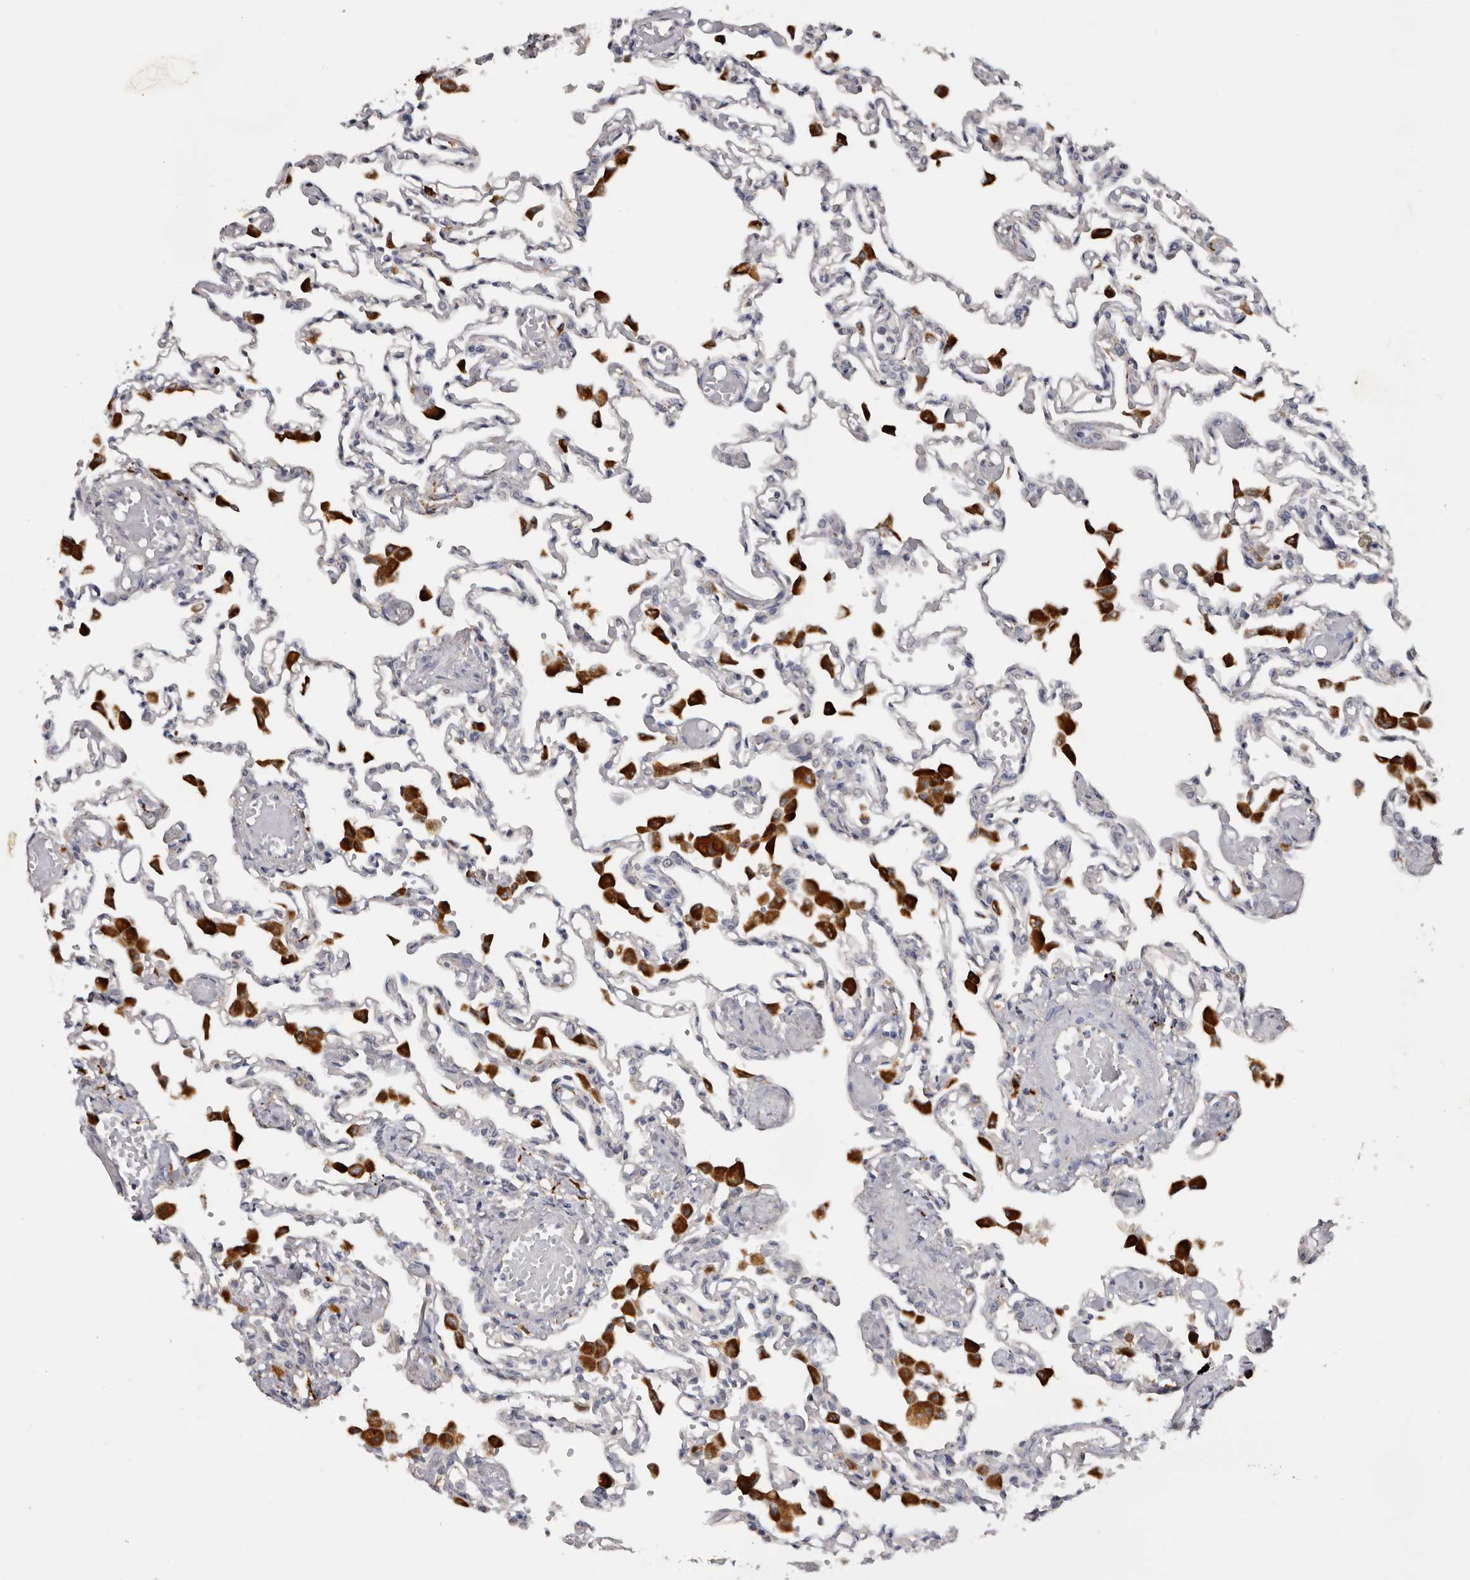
{"staining": {"intensity": "negative", "quantity": "none", "location": "none"}, "tissue": "lung", "cell_type": "Alveolar cells", "image_type": "normal", "snomed": [{"axis": "morphology", "description": "Normal tissue, NOS"}, {"axis": "topography", "description": "Bronchus"}, {"axis": "topography", "description": "Lung"}], "caption": "The immunohistochemistry micrograph has no significant expression in alveolar cells of lung.", "gene": "DAP", "patient": {"sex": "female", "age": 49}}